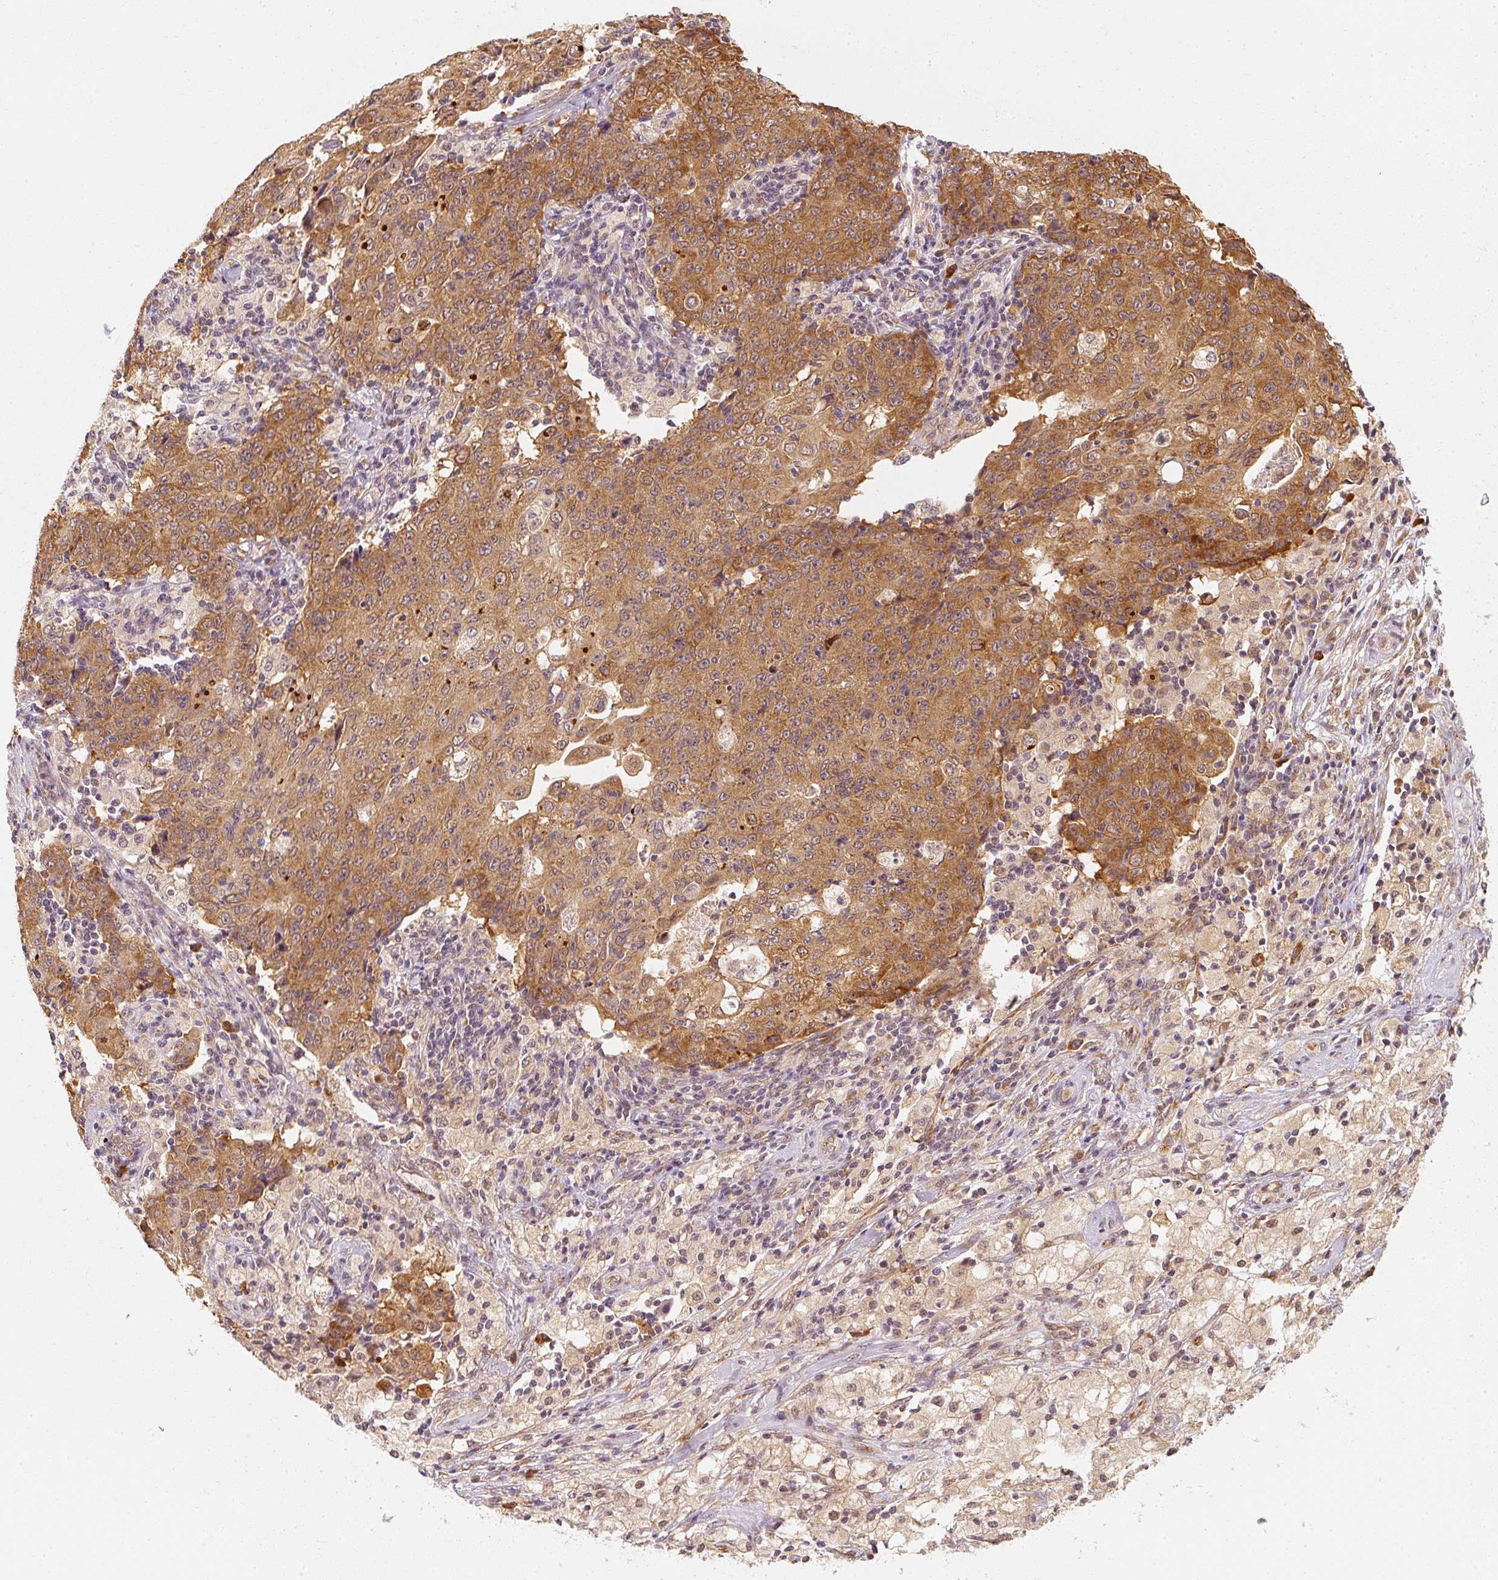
{"staining": {"intensity": "moderate", "quantity": ">75%", "location": "cytoplasmic/membranous"}, "tissue": "ovarian cancer", "cell_type": "Tumor cells", "image_type": "cancer", "snomed": [{"axis": "morphology", "description": "Carcinoma, endometroid"}, {"axis": "topography", "description": "Ovary"}], "caption": "Ovarian endometroid carcinoma stained with immunohistochemistry demonstrates moderate cytoplasmic/membranous positivity in approximately >75% of tumor cells.", "gene": "EEF1A2", "patient": {"sex": "female", "age": 42}}